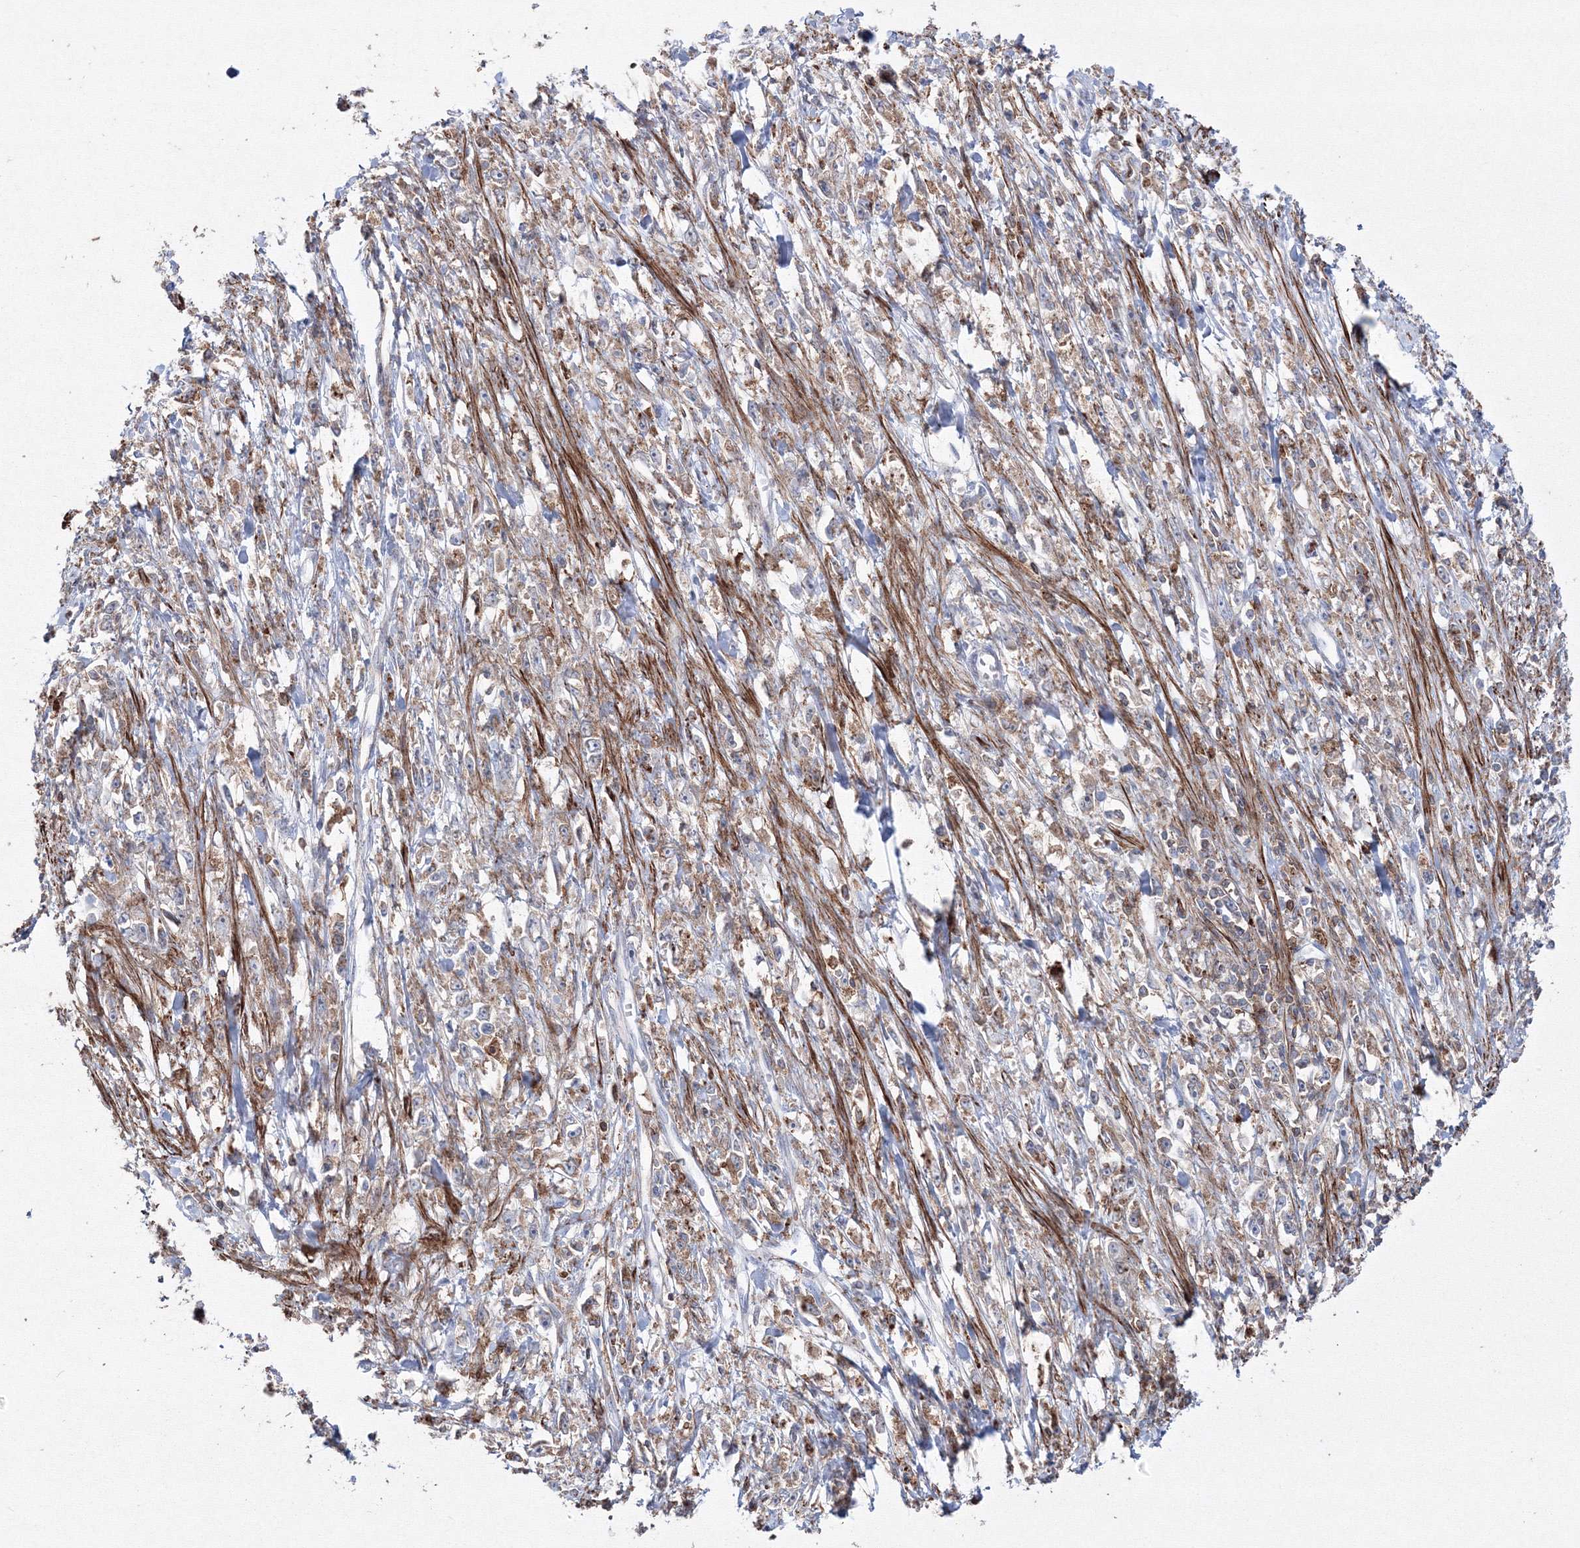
{"staining": {"intensity": "negative", "quantity": "none", "location": "none"}, "tissue": "stomach cancer", "cell_type": "Tumor cells", "image_type": "cancer", "snomed": [{"axis": "morphology", "description": "Adenocarcinoma, NOS"}, {"axis": "topography", "description": "Stomach"}], "caption": "The micrograph exhibits no significant staining in tumor cells of adenocarcinoma (stomach).", "gene": "GPR82", "patient": {"sex": "female", "age": 59}}